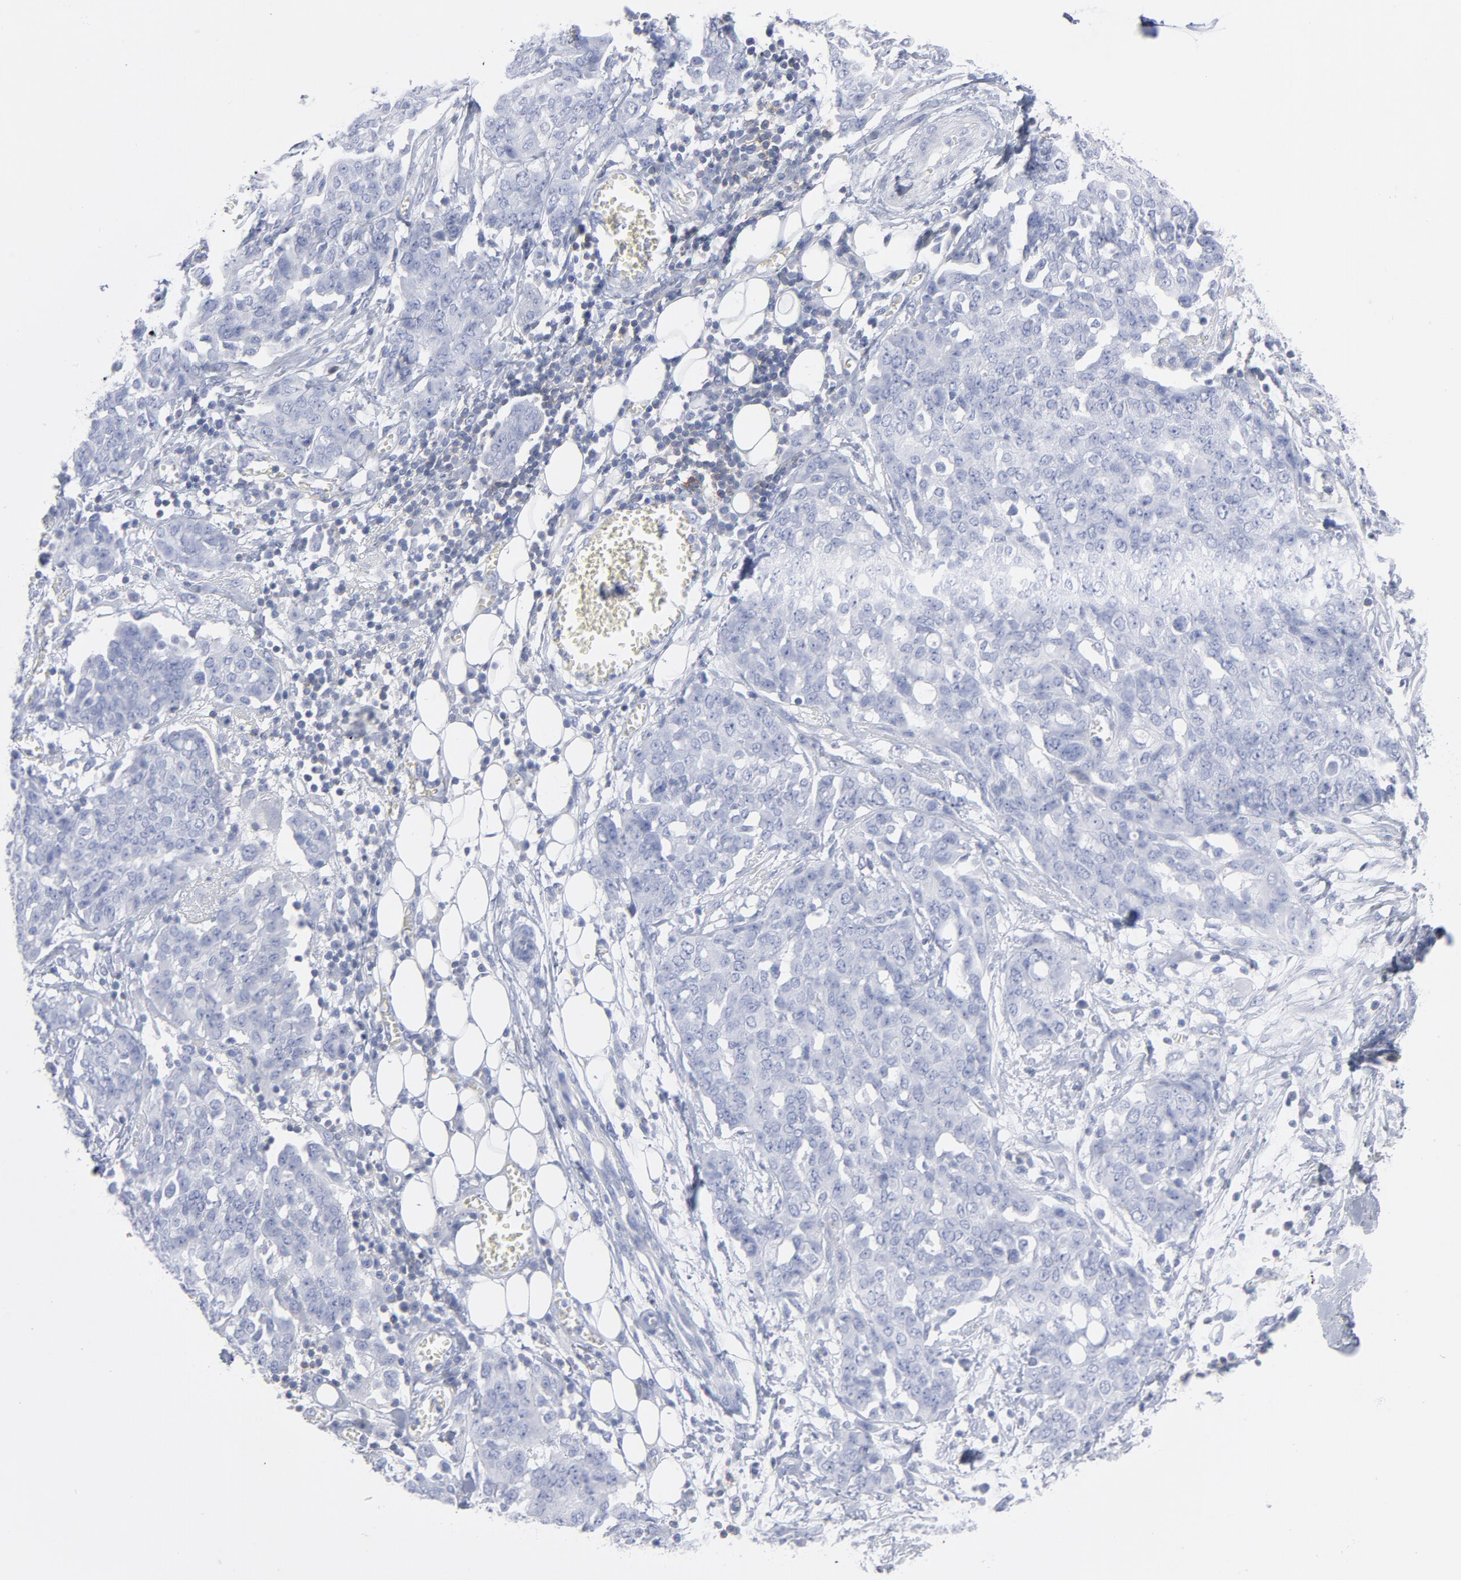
{"staining": {"intensity": "negative", "quantity": "none", "location": "none"}, "tissue": "ovarian cancer", "cell_type": "Tumor cells", "image_type": "cancer", "snomed": [{"axis": "morphology", "description": "Cystadenocarcinoma, serous, NOS"}, {"axis": "topography", "description": "Soft tissue"}, {"axis": "topography", "description": "Ovary"}], "caption": "Image shows no protein expression in tumor cells of serous cystadenocarcinoma (ovarian) tissue.", "gene": "P2RY8", "patient": {"sex": "female", "age": 57}}